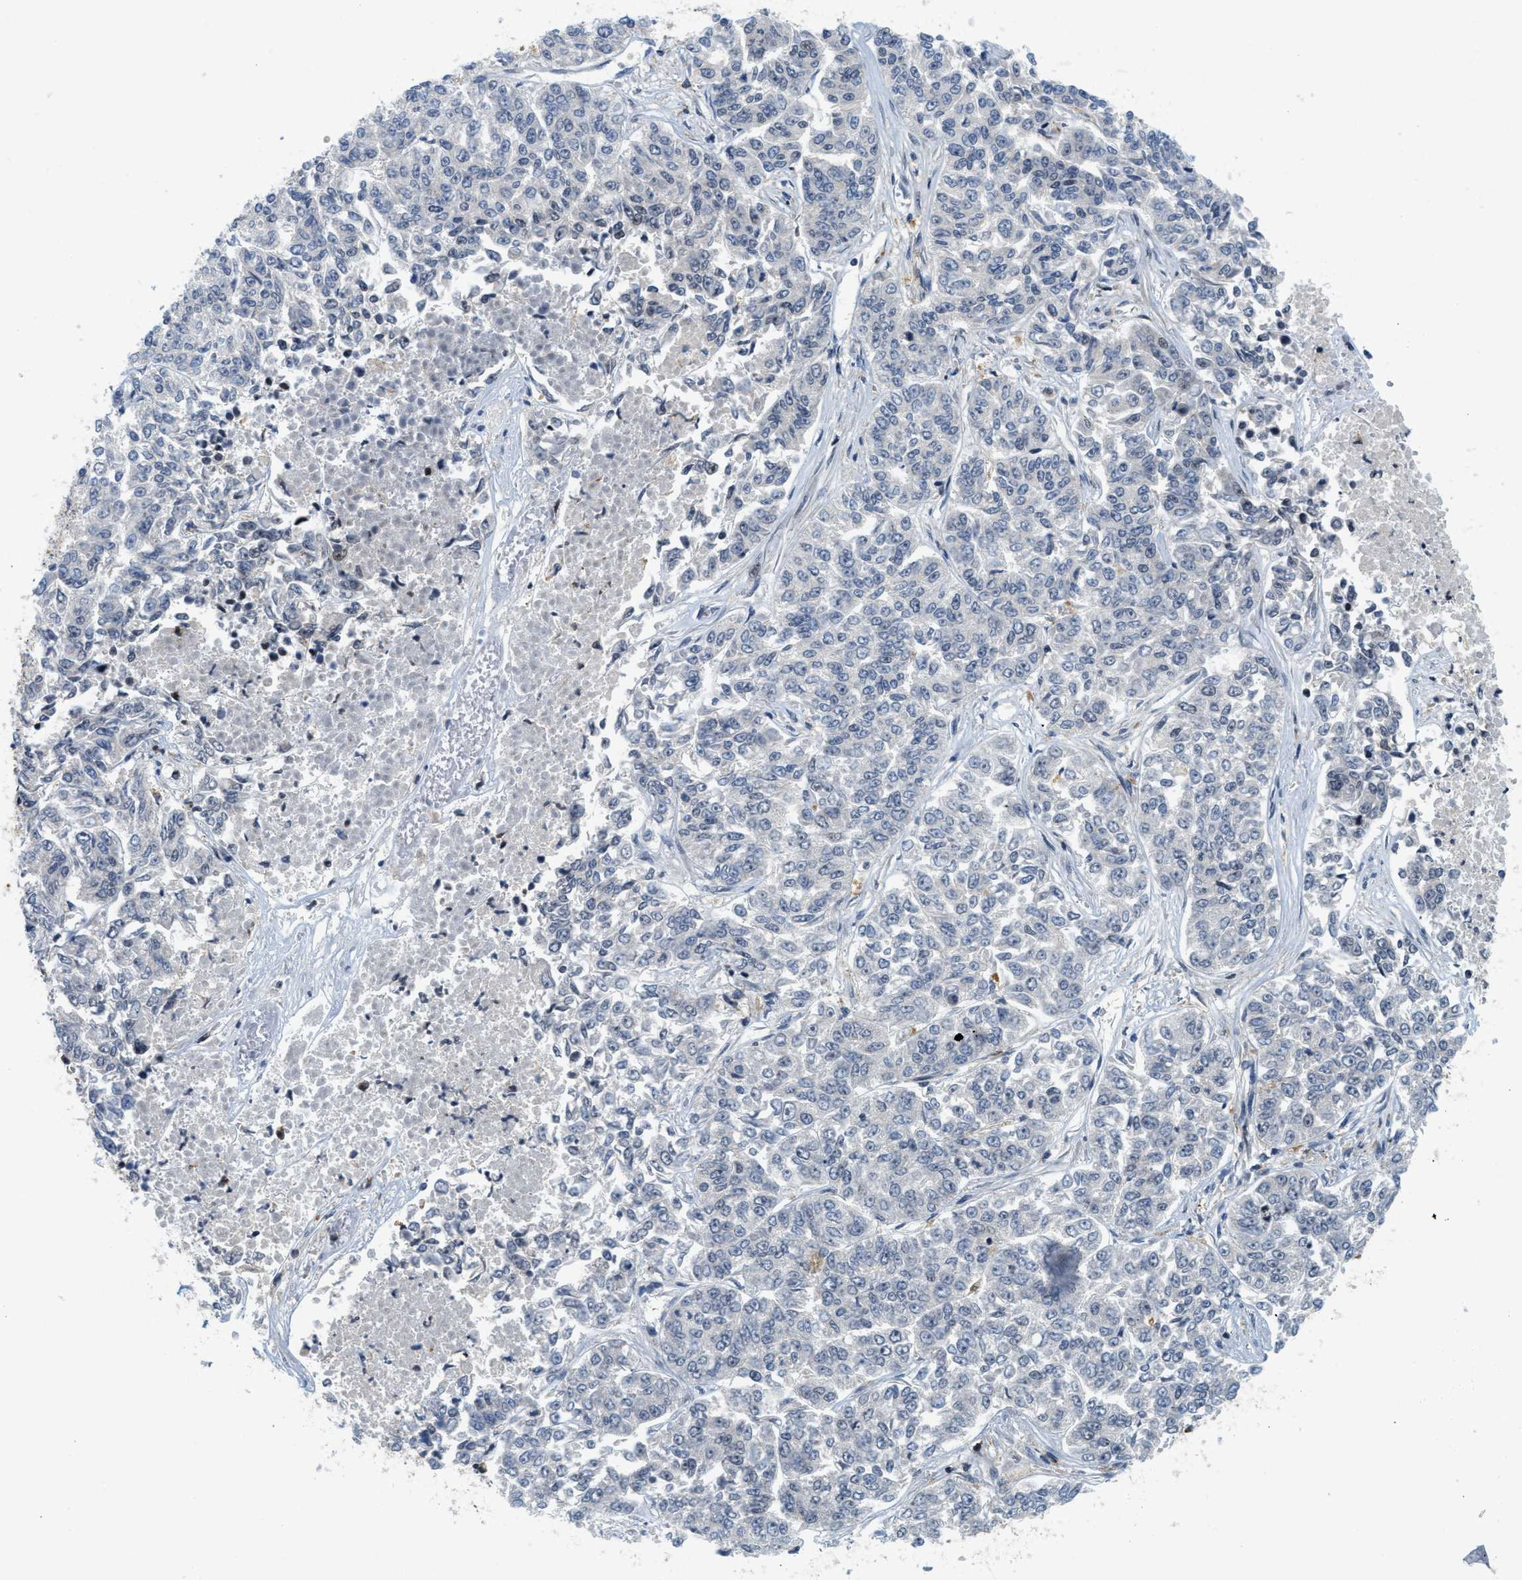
{"staining": {"intensity": "negative", "quantity": "none", "location": "none"}, "tissue": "lung cancer", "cell_type": "Tumor cells", "image_type": "cancer", "snomed": [{"axis": "morphology", "description": "Adenocarcinoma, NOS"}, {"axis": "topography", "description": "Lung"}], "caption": "IHC micrograph of human lung adenocarcinoma stained for a protein (brown), which reveals no positivity in tumor cells.", "gene": "ING1", "patient": {"sex": "male", "age": 84}}